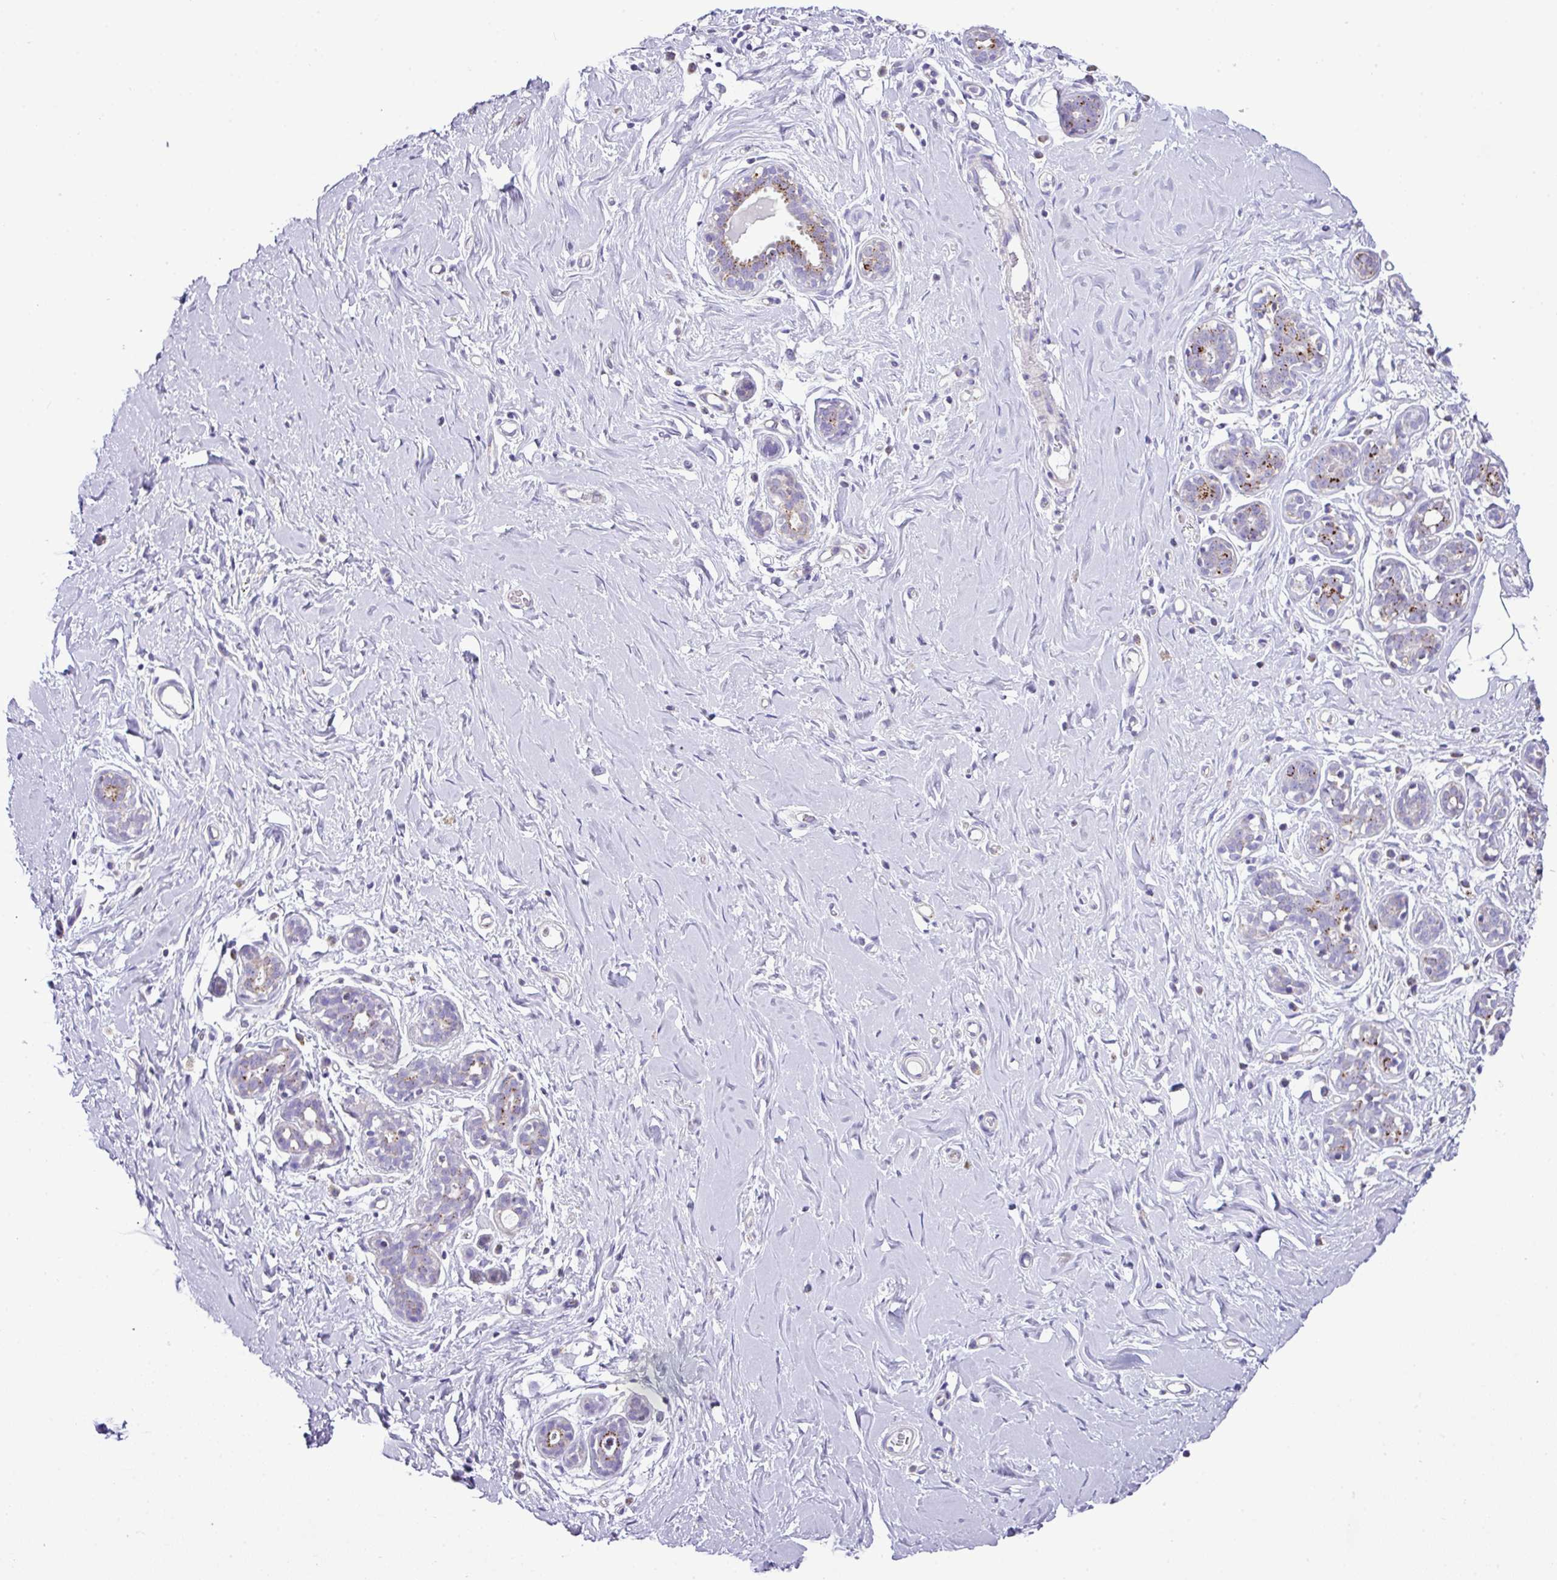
{"staining": {"intensity": "negative", "quantity": "none", "location": "none"}, "tissue": "breast", "cell_type": "Adipocytes", "image_type": "normal", "snomed": [{"axis": "morphology", "description": "Normal tissue, NOS"}, {"axis": "topography", "description": "Breast"}], "caption": "Immunohistochemistry image of normal breast stained for a protein (brown), which shows no positivity in adipocytes.", "gene": "PGAP4", "patient": {"sex": "female", "age": 27}}